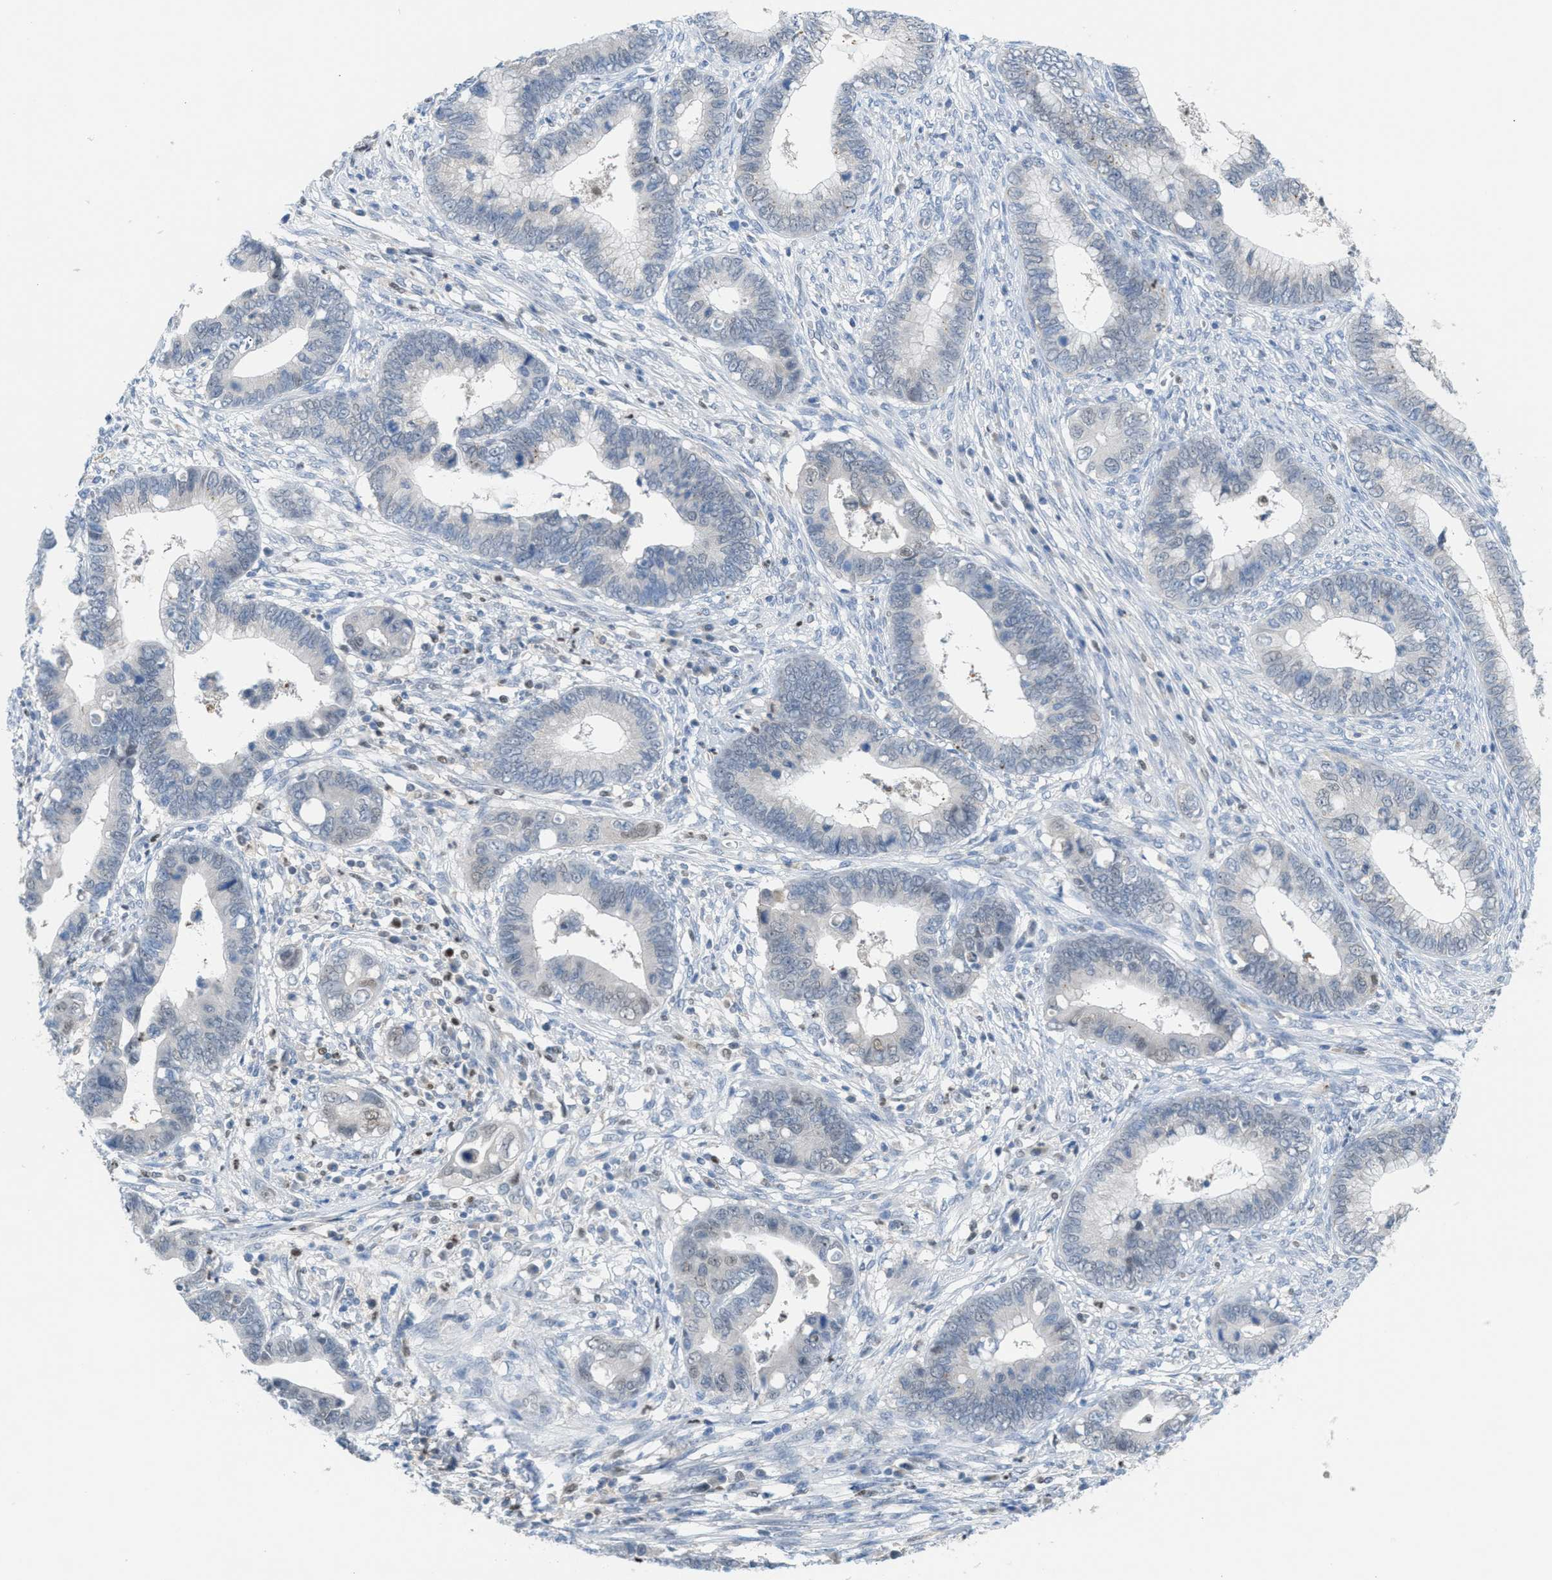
{"staining": {"intensity": "negative", "quantity": "none", "location": "none"}, "tissue": "cervical cancer", "cell_type": "Tumor cells", "image_type": "cancer", "snomed": [{"axis": "morphology", "description": "Adenocarcinoma, NOS"}, {"axis": "topography", "description": "Cervix"}], "caption": "Tumor cells show no significant expression in adenocarcinoma (cervical). The staining was performed using DAB (3,3'-diaminobenzidine) to visualize the protein expression in brown, while the nuclei were stained in blue with hematoxylin (Magnification: 20x).", "gene": "PPM1D", "patient": {"sex": "female", "age": 44}}